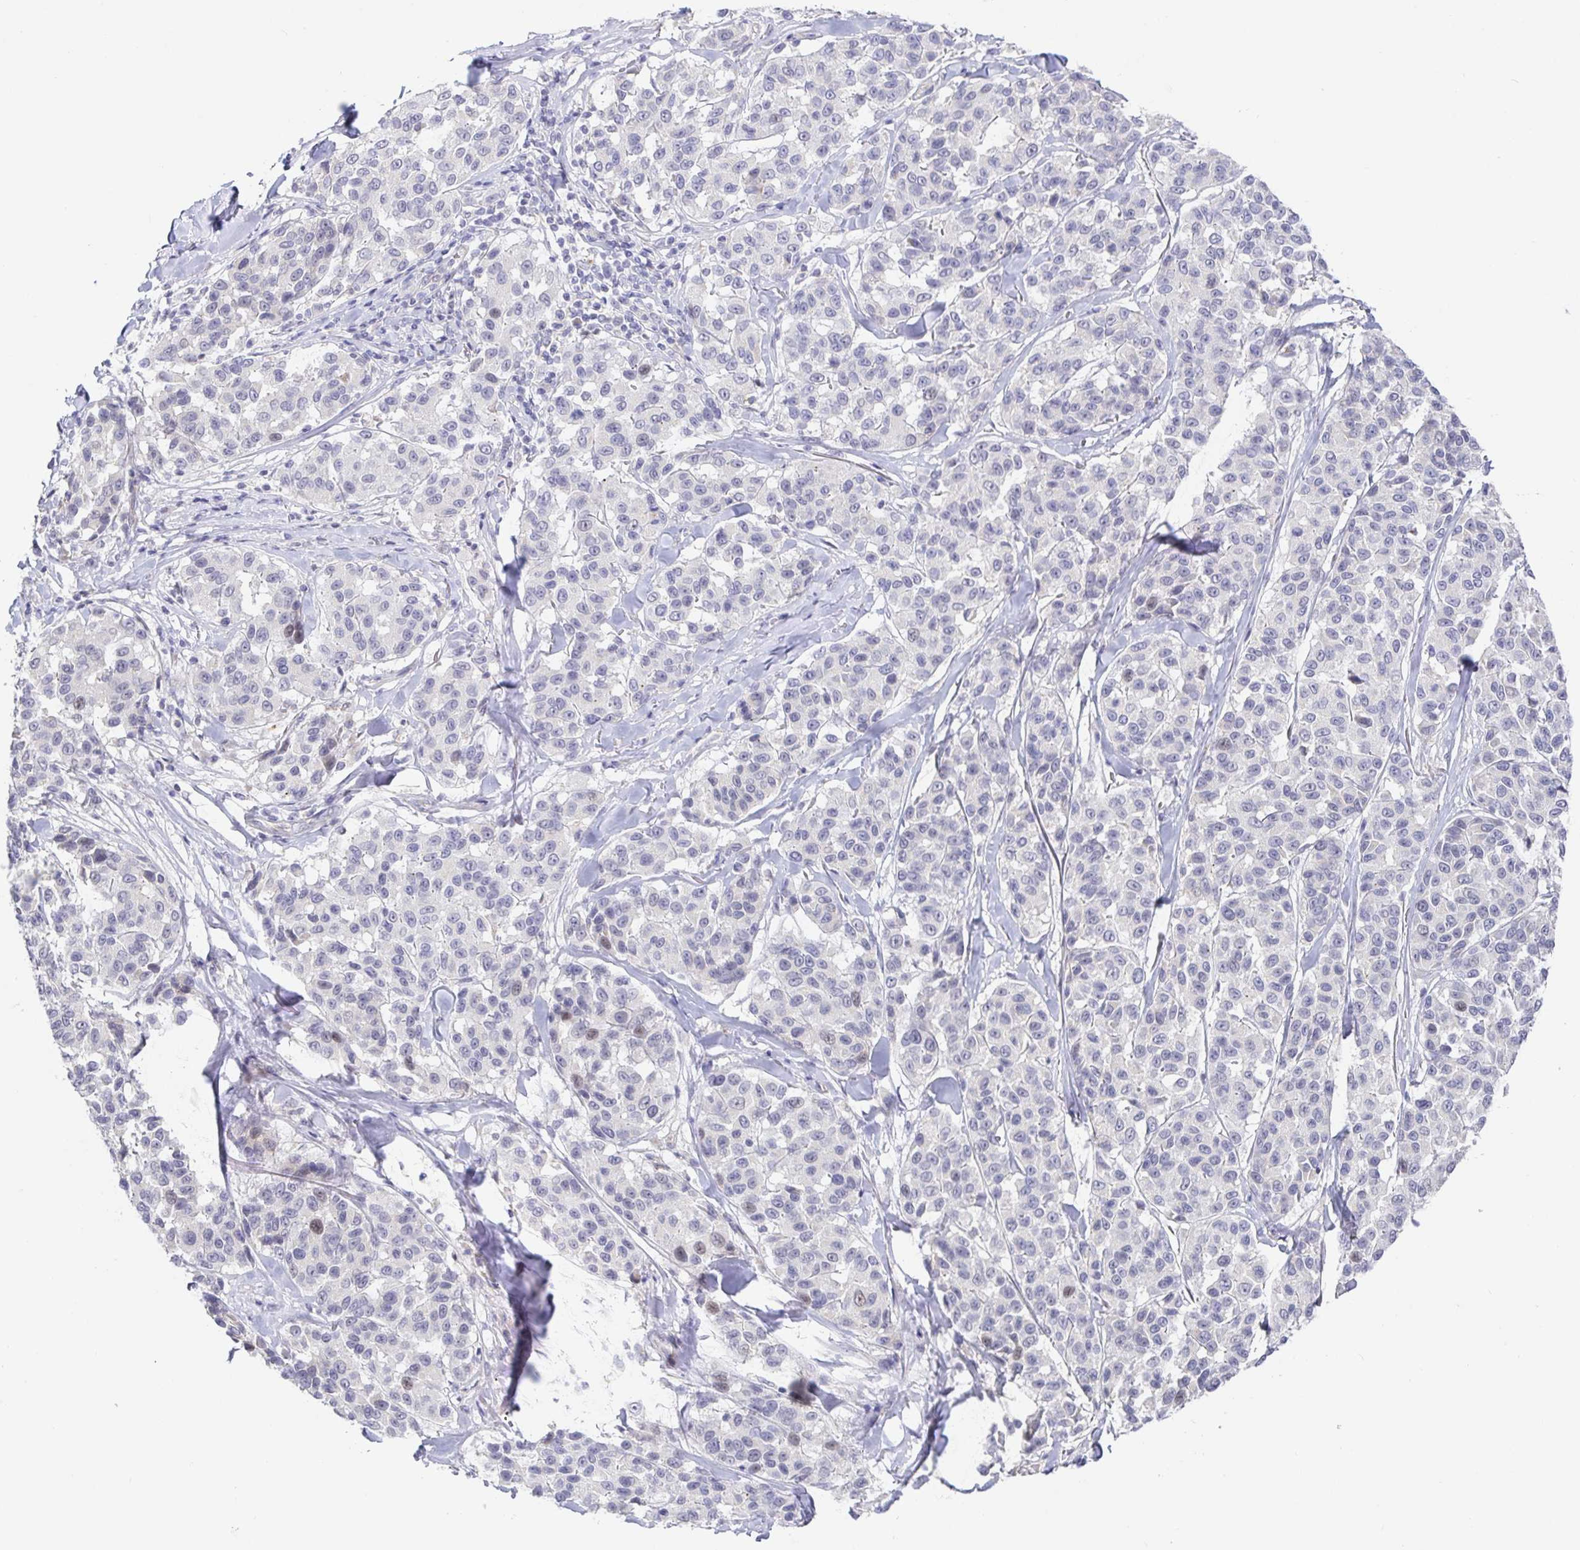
{"staining": {"intensity": "negative", "quantity": "none", "location": "none"}, "tissue": "melanoma", "cell_type": "Tumor cells", "image_type": "cancer", "snomed": [{"axis": "morphology", "description": "Malignant melanoma, NOS"}, {"axis": "topography", "description": "Skin"}], "caption": "This is an IHC histopathology image of melanoma. There is no expression in tumor cells.", "gene": "CIT", "patient": {"sex": "female", "age": 66}}